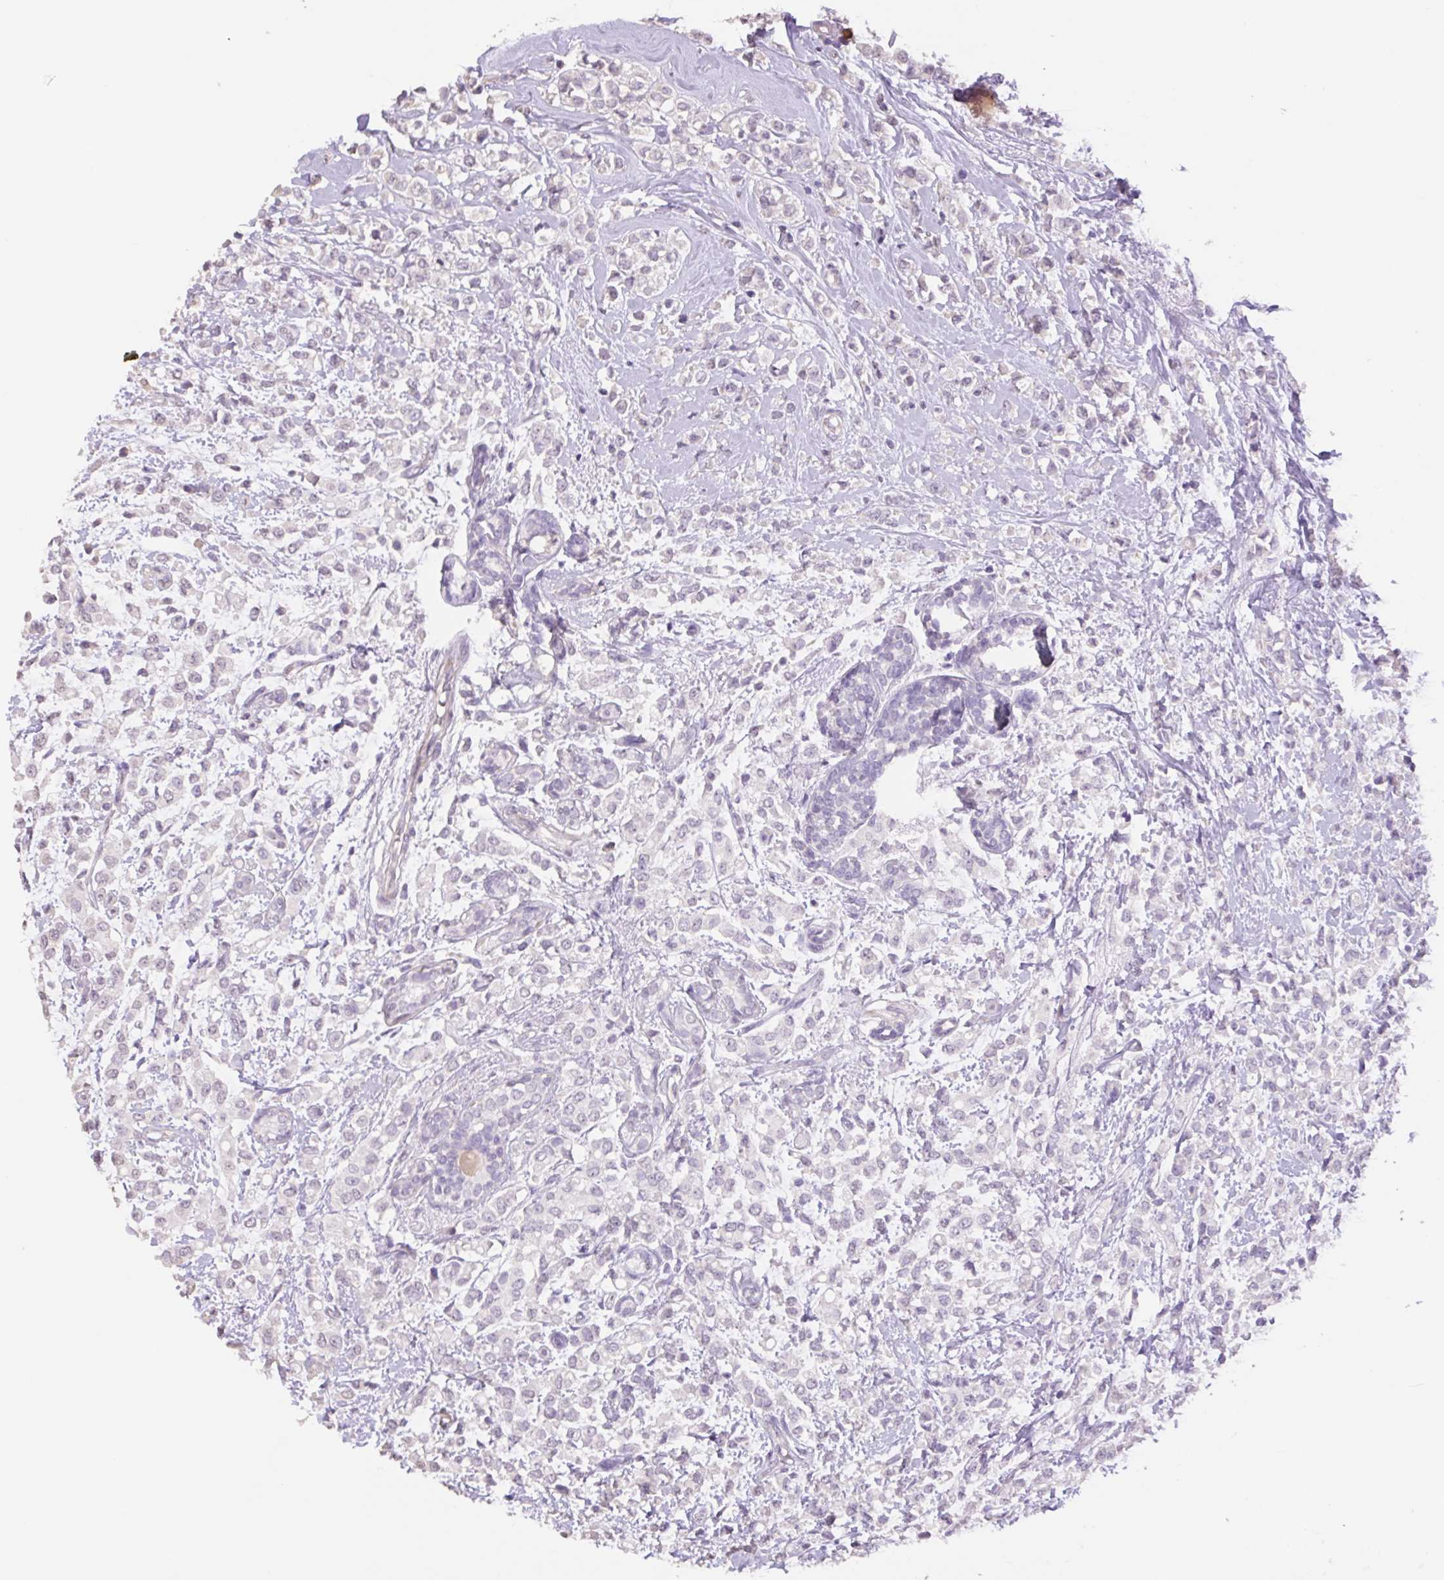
{"staining": {"intensity": "negative", "quantity": "none", "location": "none"}, "tissue": "breast cancer", "cell_type": "Tumor cells", "image_type": "cancer", "snomed": [{"axis": "morphology", "description": "Lobular carcinoma"}, {"axis": "topography", "description": "Breast"}], "caption": "Immunohistochemistry (IHC) of breast cancer (lobular carcinoma) exhibits no positivity in tumor cells.", "gene": "HCRTR2", "patient": {"sex": "female", "age": 68}}